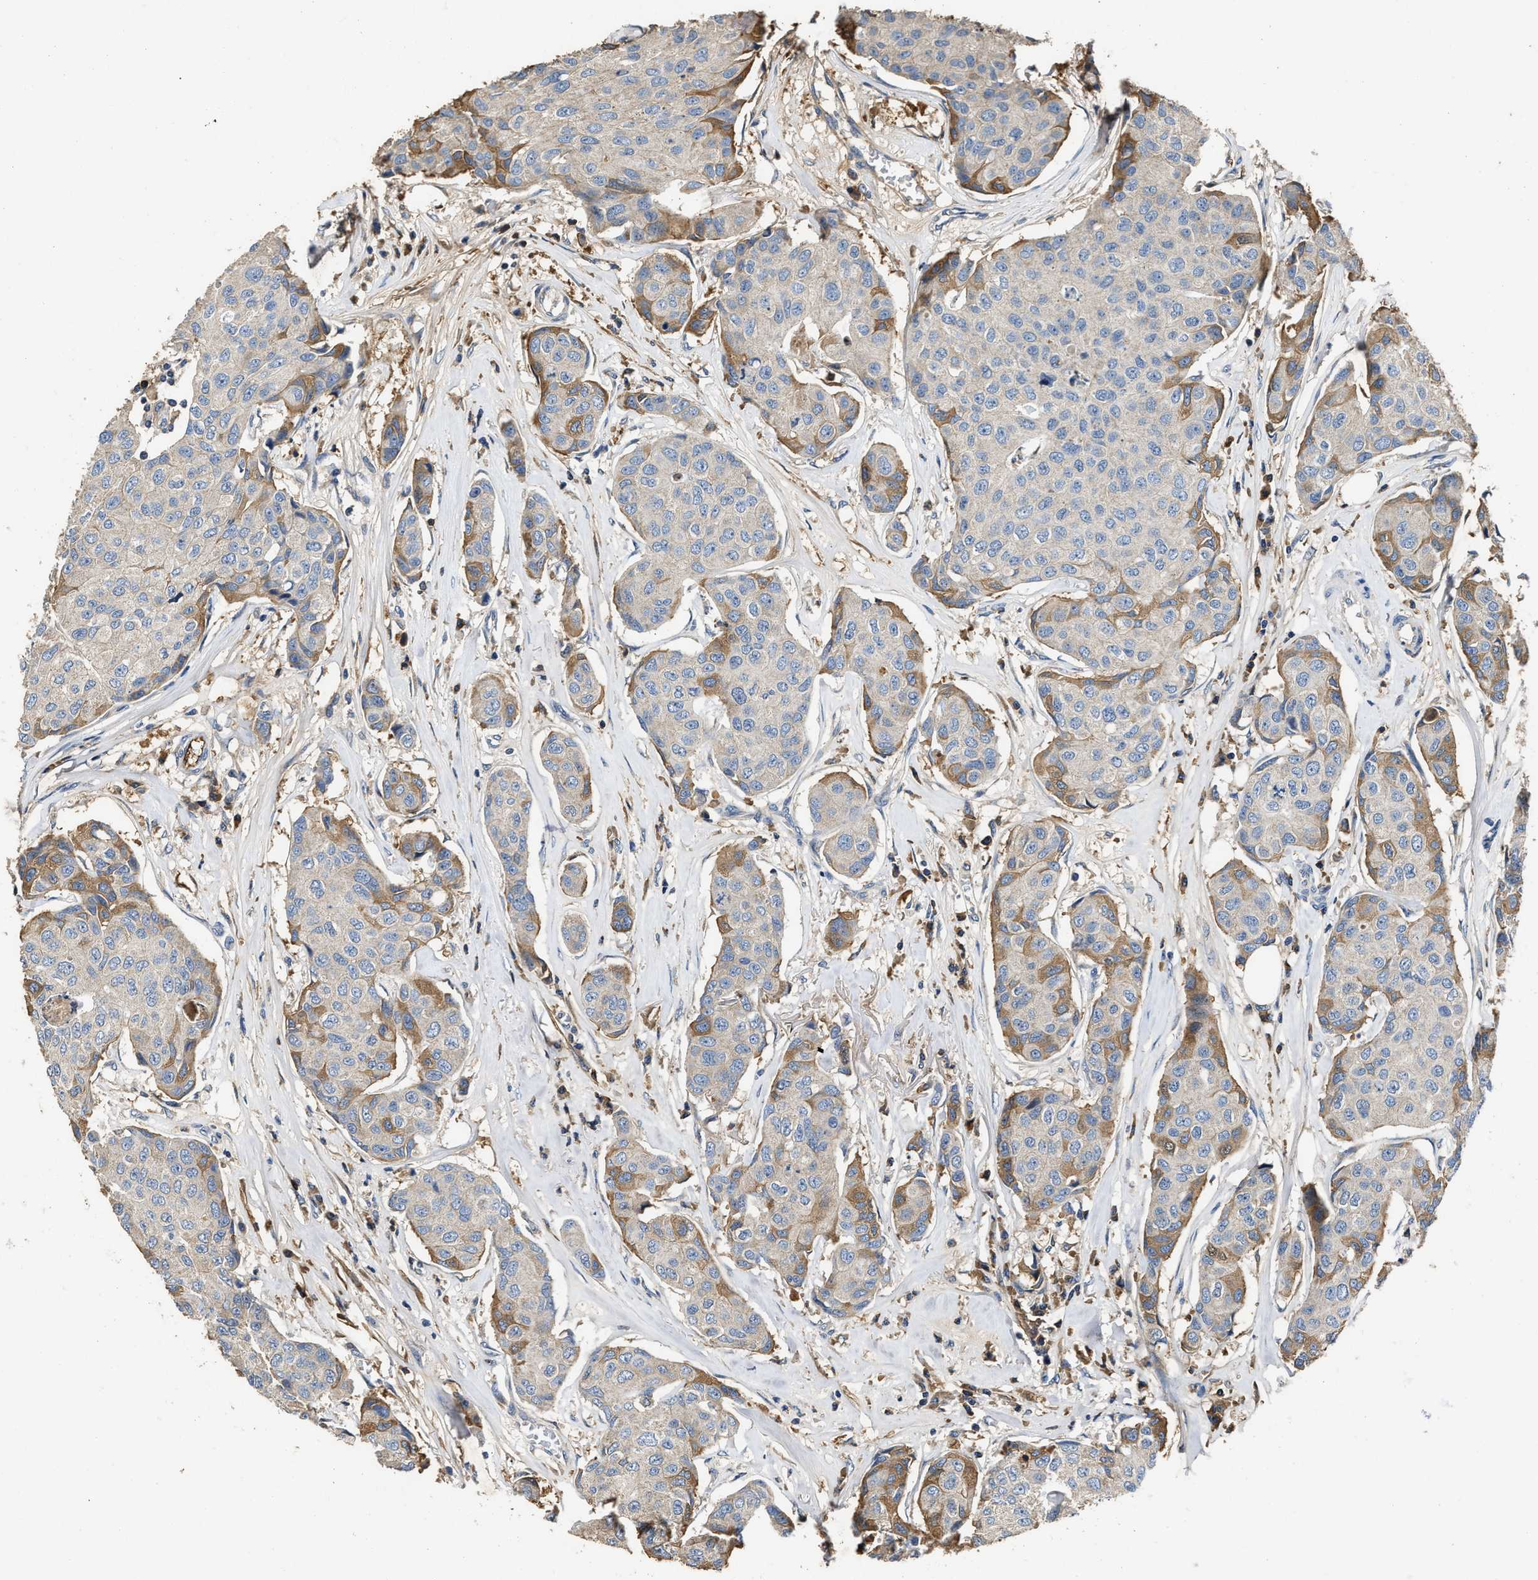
{"staining": {"intensity": "moderate", "quantity": "<25%", "location": "cytoplasmic/membranous"}, "tissue": "breast cancer", "cell_type": "Tumor cells", "image_type": "cancer", "snomed": [{"axis": "morphology", "description": "Duct carcinoma"}, {"axis": "topography", "description": "Breast"}], "caption": "Approximately <25% of tumor cells in human breast cancer (intraductal carcinoma) exhibit moderate cytoplasmic/membranous protein staining as visualized by brown immunohistochemical staining.", "gene": "C3", "patient": {"sex": "female", "age": 80}}